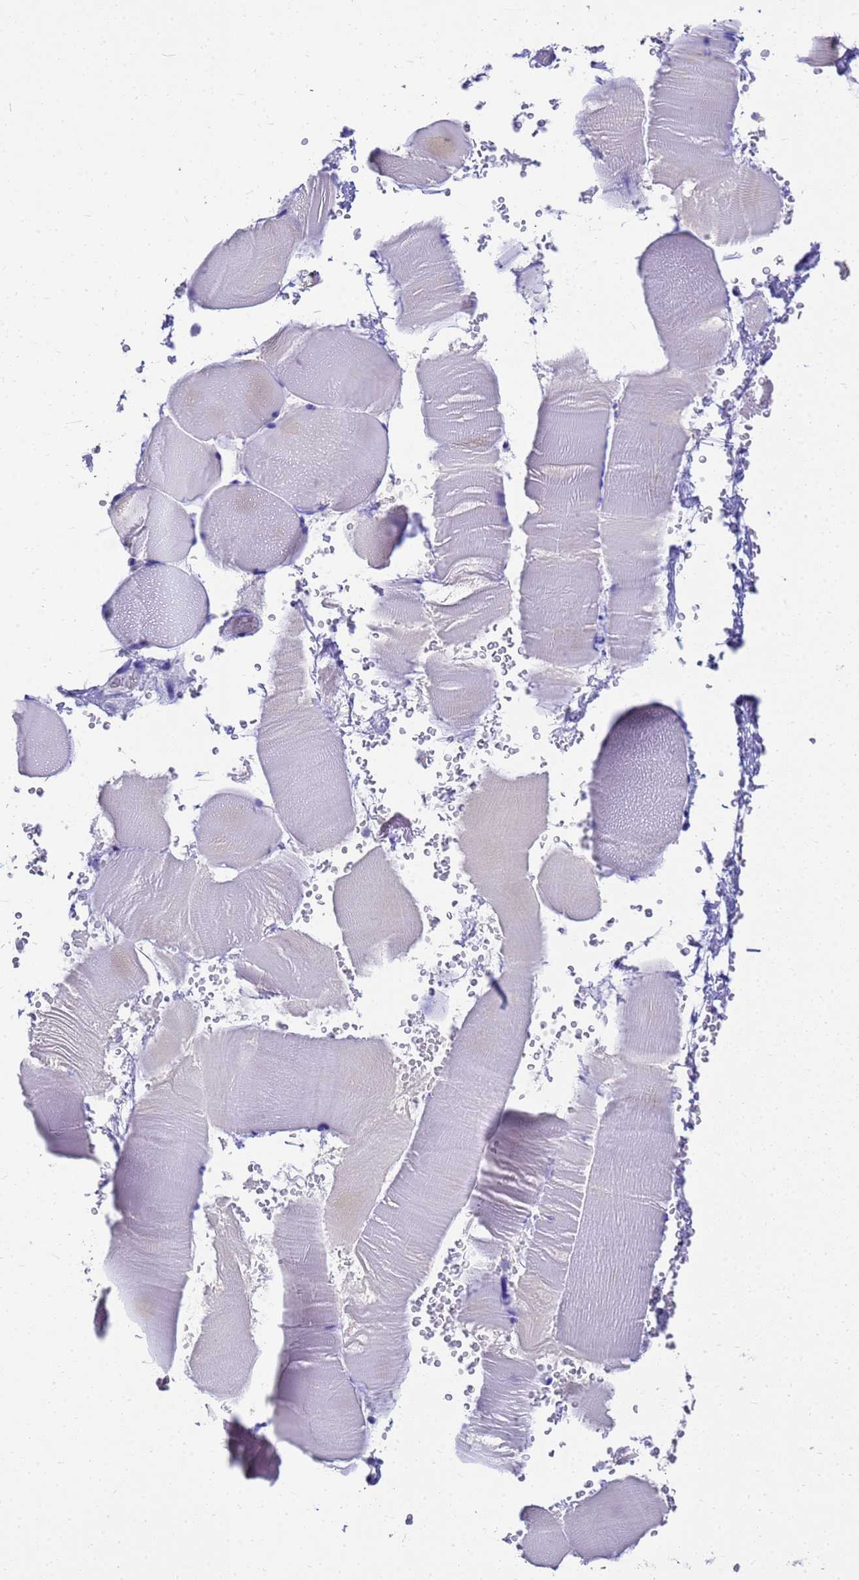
{"staining": {"intensity": "negative", "quantity": "none", "location": "none"}, "tissue": "skeletal muscle", "cell_type": "Myocytes", "image_type": "normal", "snomed": [{"axis": "morphology", "description": "Normal tissue, NOS"}, {"axis": "topography", "description": "Skeletal muscle"}], "caption": "There is no significant expression in myocytes of skeletal muscle. The staining is performed using DAB (3,3'-diaminobenzidine) brown chromogen with nuclei counter-stained in using hematoxylin.", "gene": "MS4A13", "patient": {"sex": "male", "age": 62}}